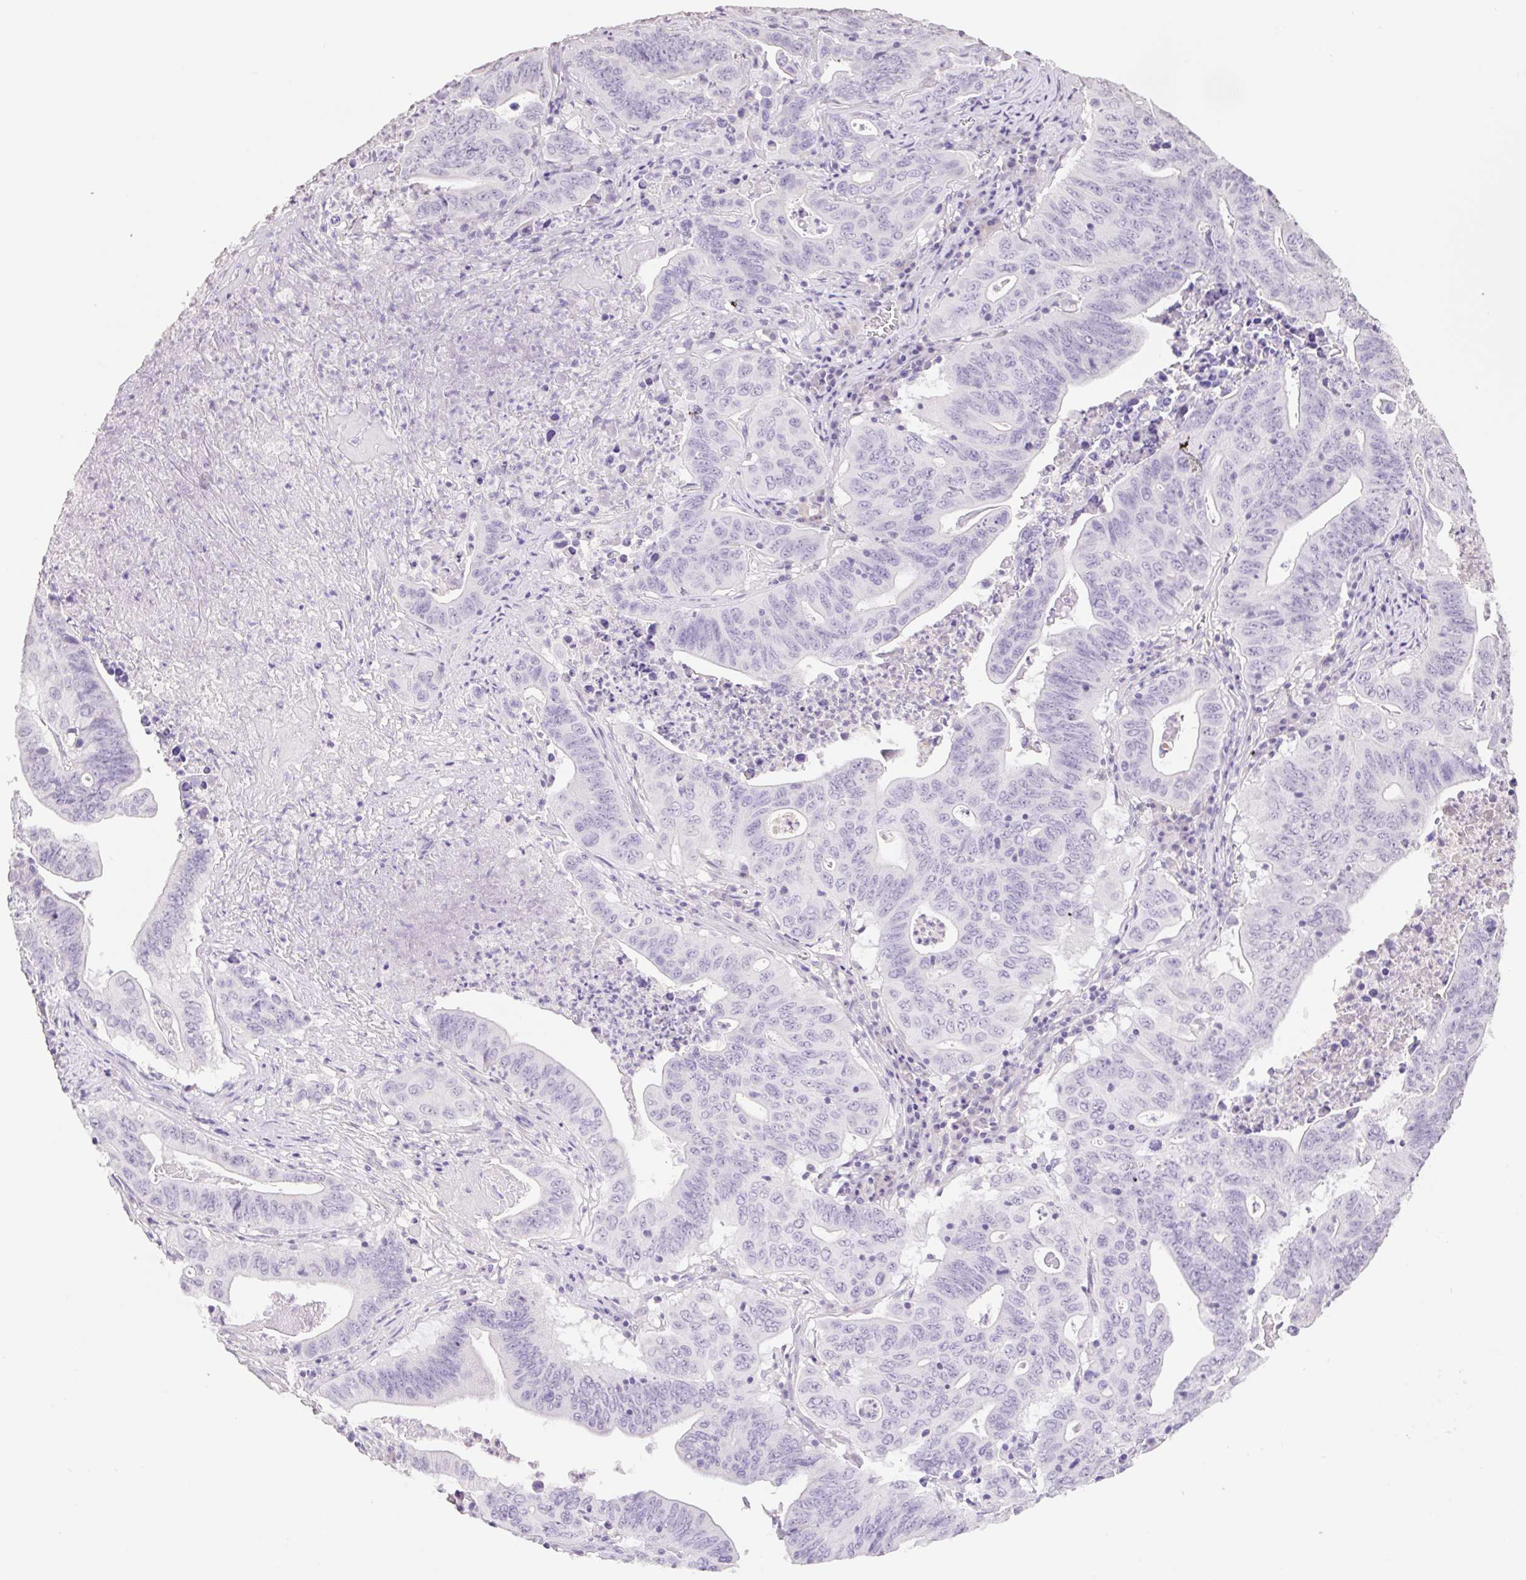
{"staining": {"intensity": "negative", "quantity": "none", "location": "none"}, "tissue": "lung cancer", "cell_type": "Tumor cells", "image_type": "cancer", "snomed": [{"axis": "morphology", "description": "Adenocarcinoma, NOS"}, {"axis": "topography", "description": "Lung"}], "caption": "Tumor cells are negative for protein expression in human adenocarcinoma (lung).", "gene": "HCRTR2", "patient": {"sex": "female", "age": 60}}